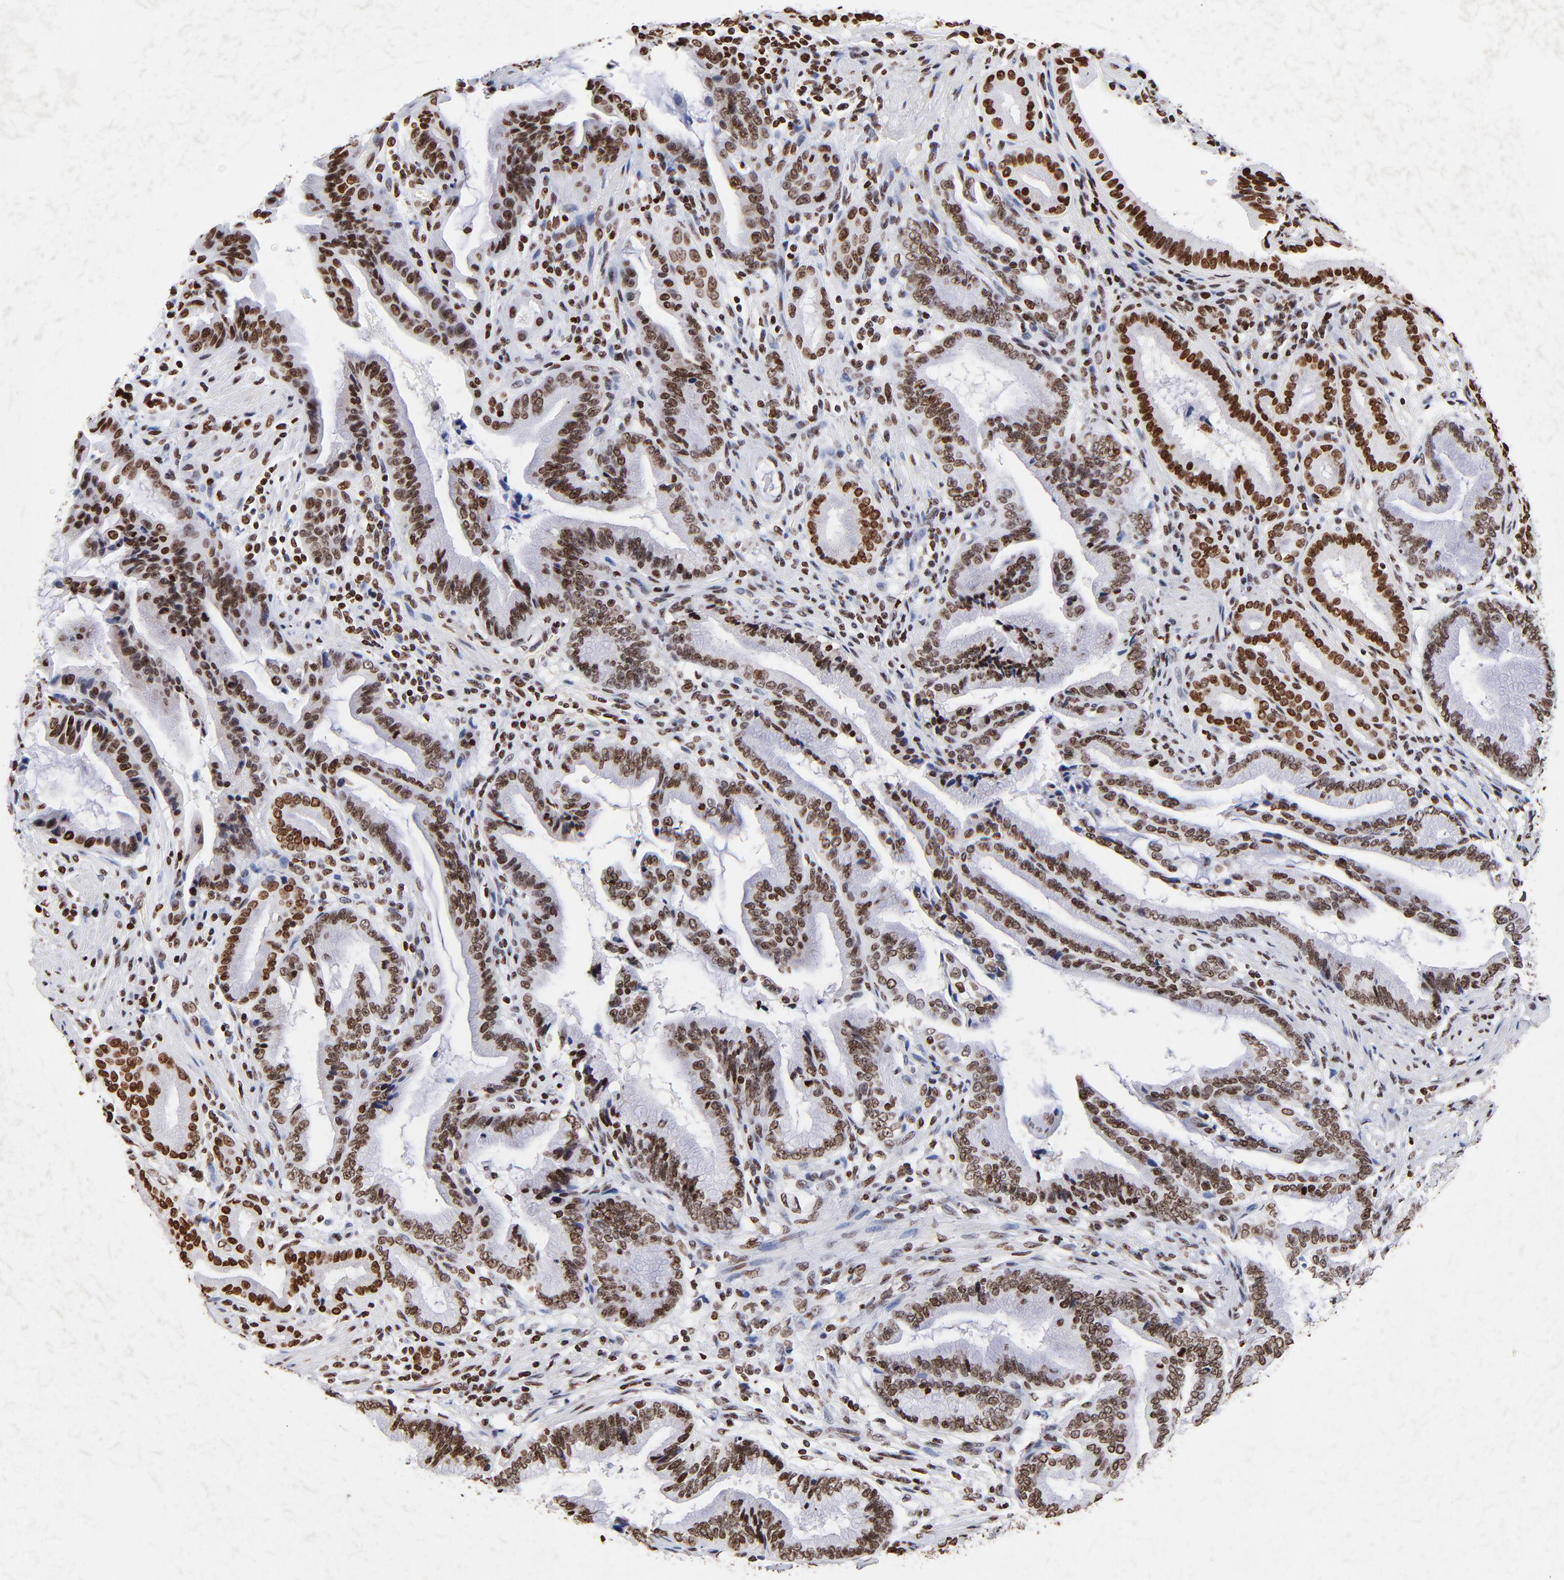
{"staining": {"intensity": "strong", "quantity": ">75%", "location": "nuclear"}, "tissue": "pancreatic cancer", "cell_type": "Tumor cells", "image_type": "cancer", "snomed": [{"axis": "morphology", "description": "Adenocarcinoma, NOS"}, {"axis": "topography", "description": "Pancreas"}], "caption": "High-magnification brightfield microscopy of pancreatic adenocarcinoma stained with DAB (brown) and counterstained with hematoxylin (blue). tumor cells exhibit strong nuclear staining is present in about>75% of cells. The staining is performed using DAB brown chromogen to label protein expression. The nuclei are counter-stained blue using hematoxylin.", "gene": "FBH1", "patient": {"sex": "female", "age": 64}}